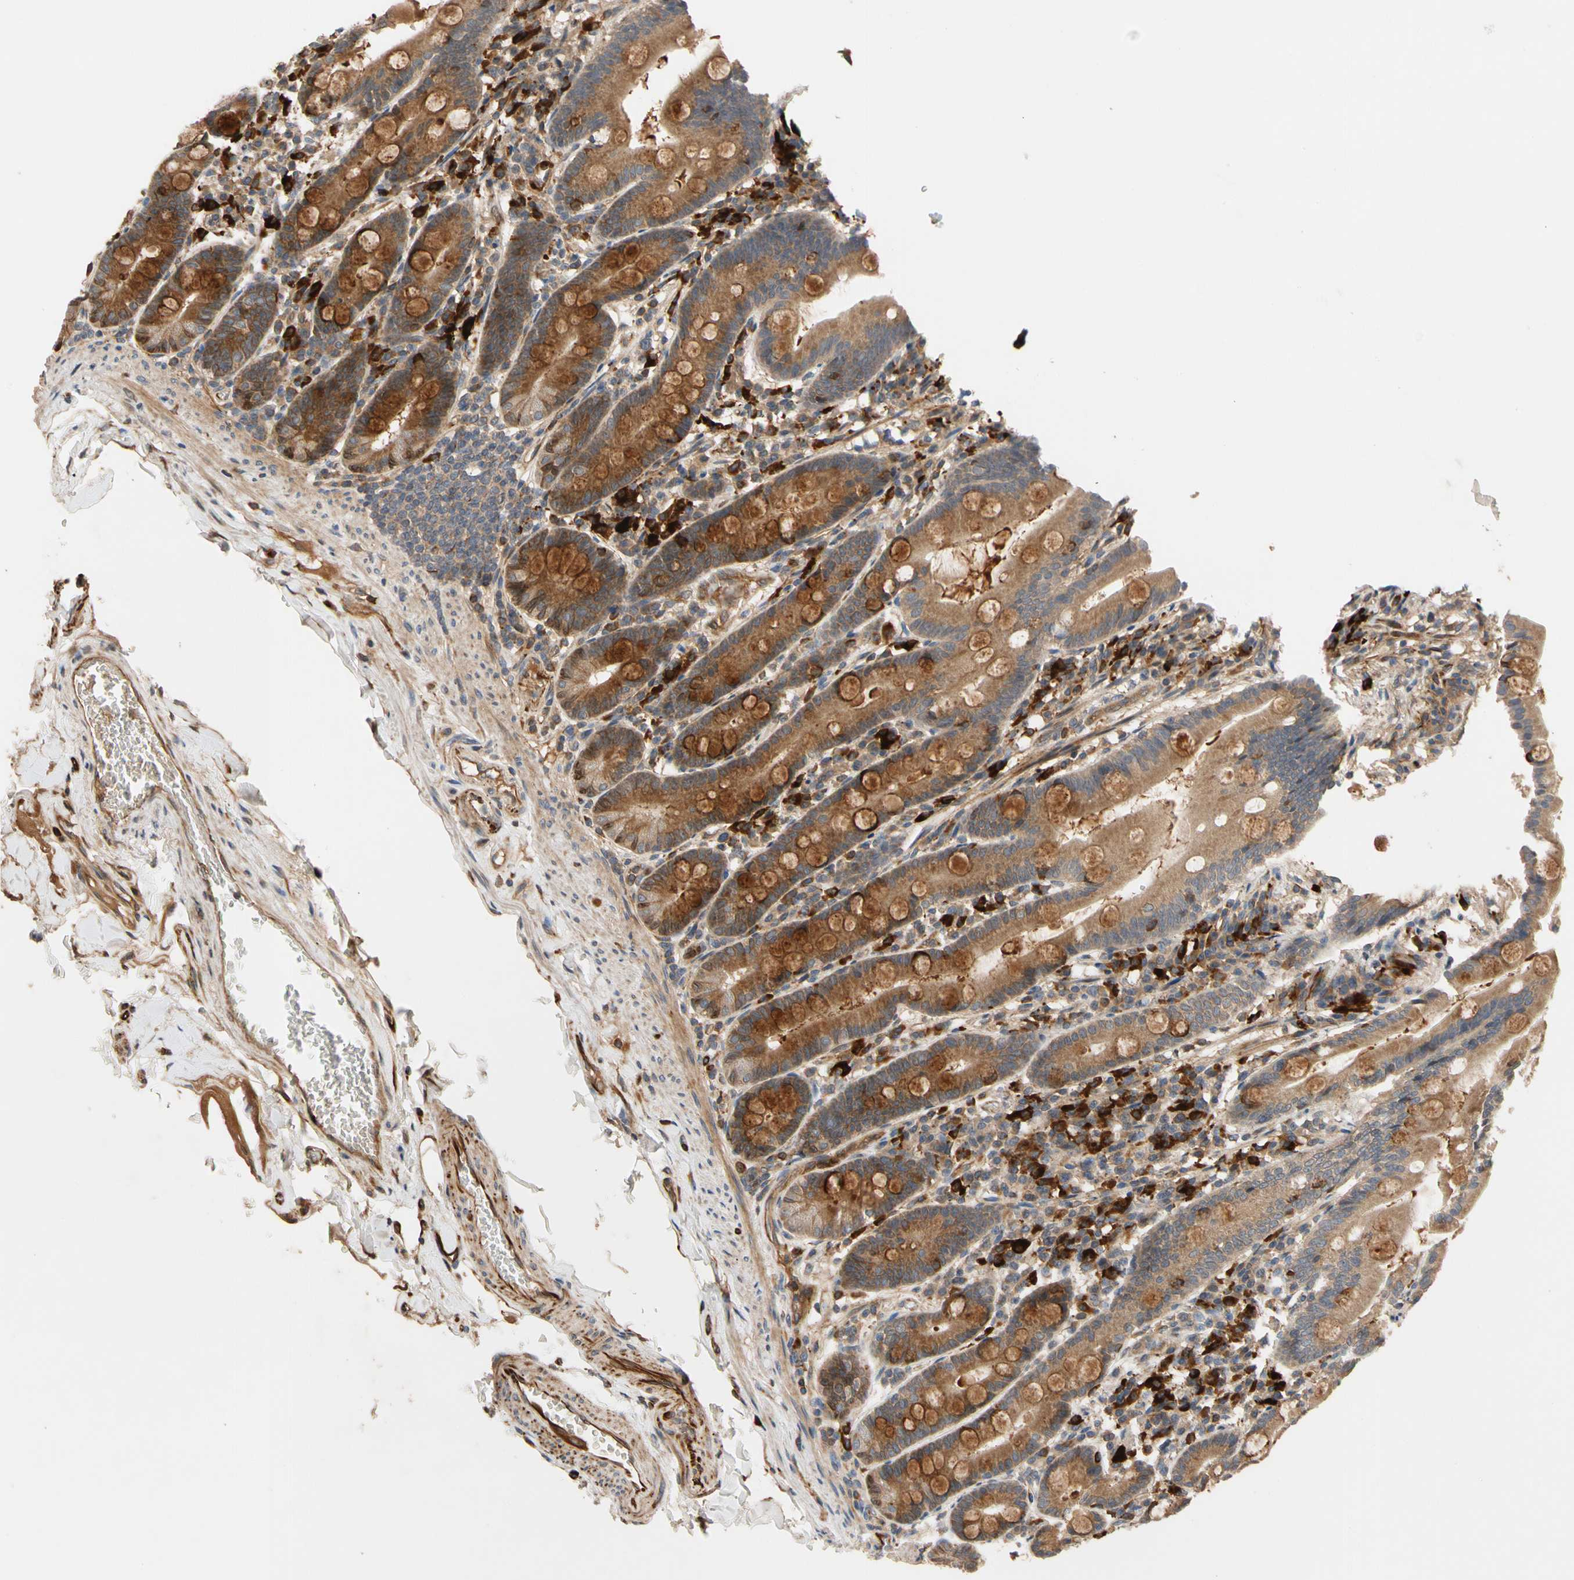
{"staining": {"intensity": "strong", "quantity": ">75%", "location": "cytoplasmic/membranous"}, "tissue": "duodenum", "cell_type": "Glandular cells", "image_type": "normal", "snomed": [{"axis": "morphology", "description": "Normal tissue, NOS"}, {"axis": "topography", "description": "Duodenum"}], "caption": "DAB (3,3'-diaminobenzidine) immunohistochemical staining of unremarkable human duodenum exhibits strong cytoplasmic/membranous protein staining in approximately >75% of glandular cells. (IHC, brightfield microscopy, high magnification).", "gene": "FGD6", "patient": {"sex": "male", "age": 50}}